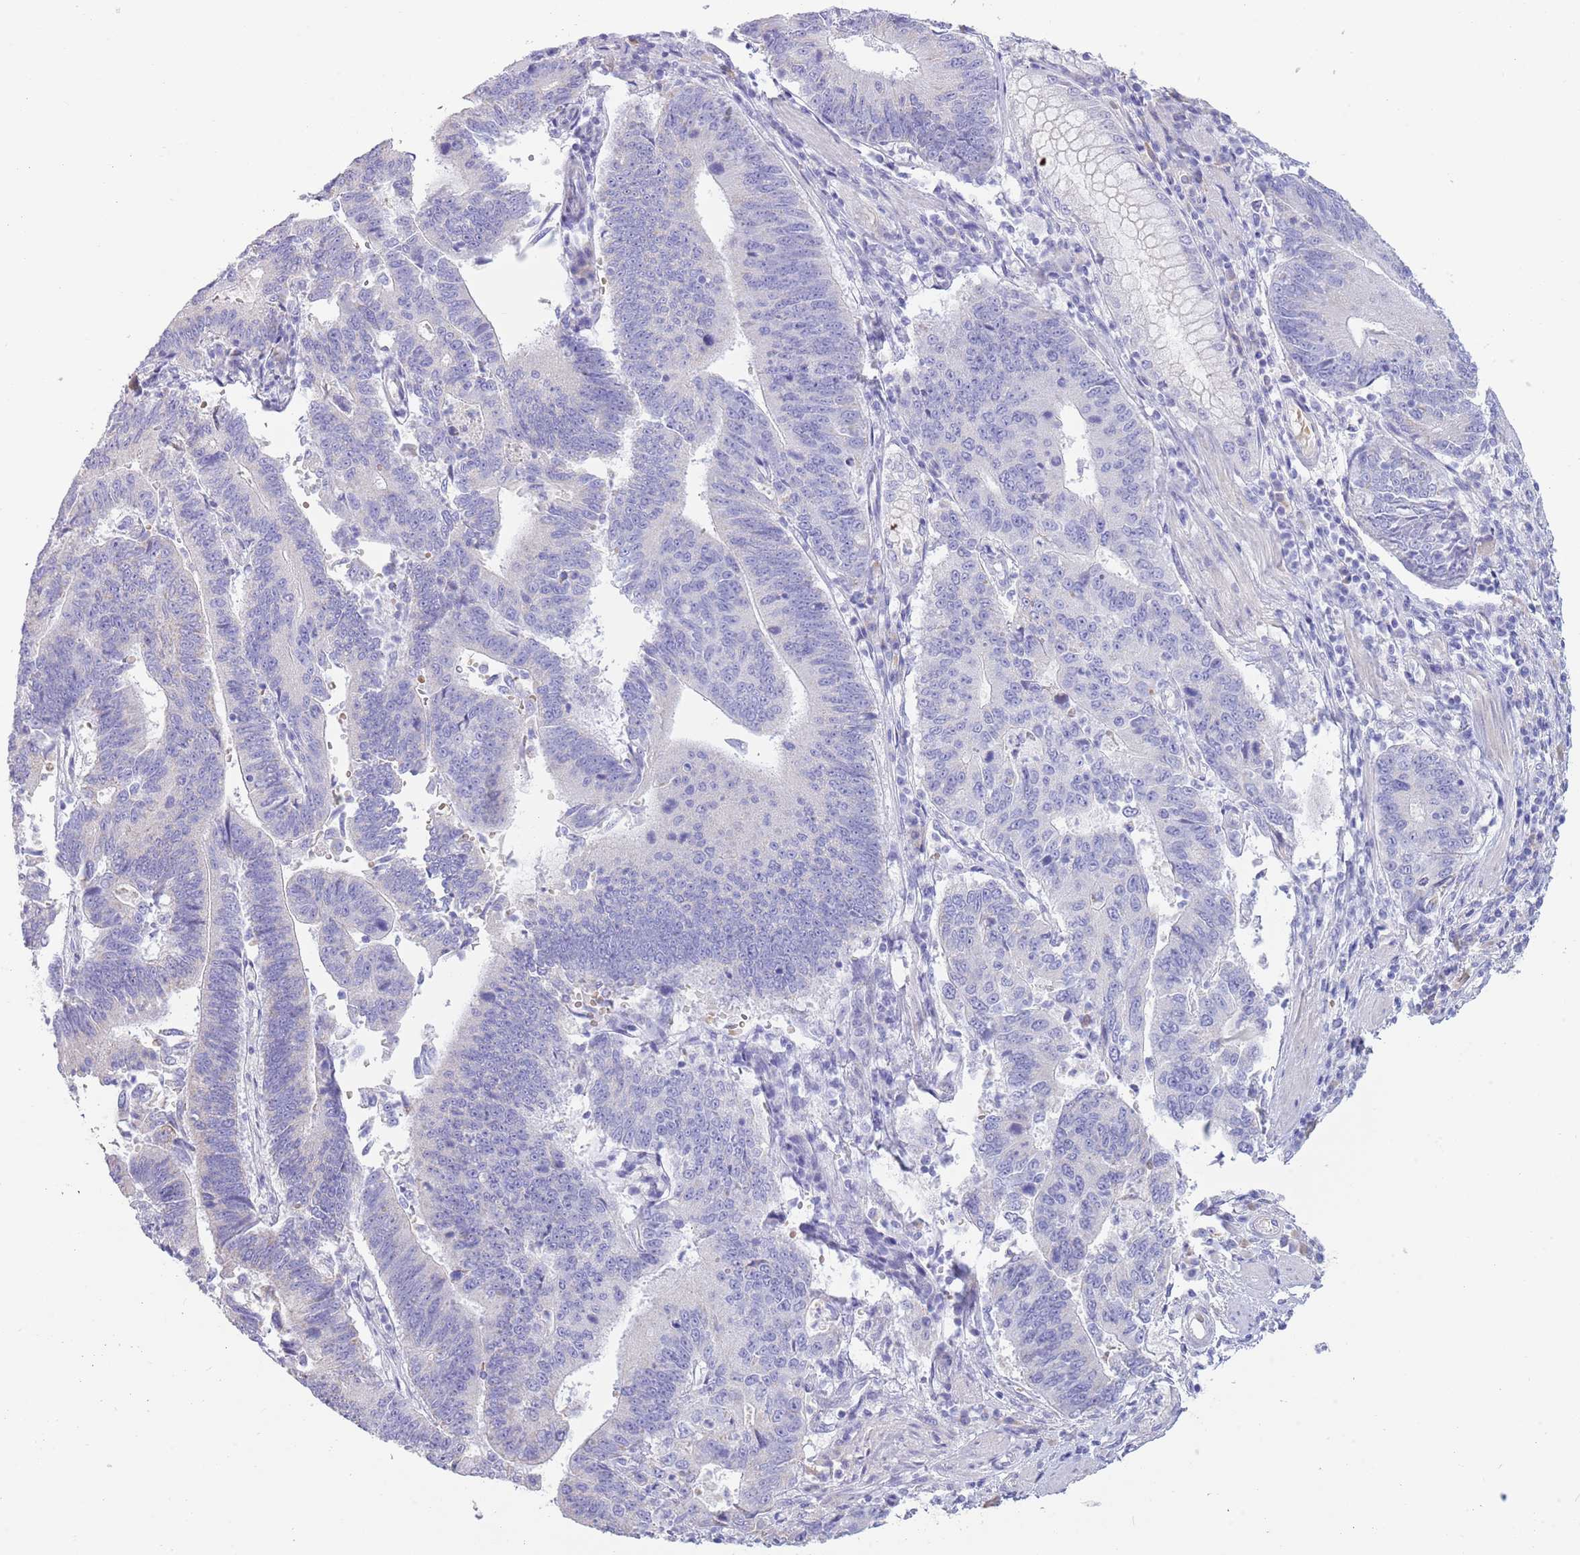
{"staining": {"intensity": "negative", "quantity": "none", "location": "none"}, "tissue": "stomach cancer", "cell_type": "Tumor cells", "image_type": "cancer", "snomed": [{"axis": "morphology", "description": "Adenocarcinoma, NOS"}, {"axis": "topography", "description": "Stomach"}], "caption": "Immunohistochemistry of stomach cancer (adenocarcinoma) displays no positivity in tumor cells.", "gene": "ACR", "patient": {"sex": "male", "age": 59}}